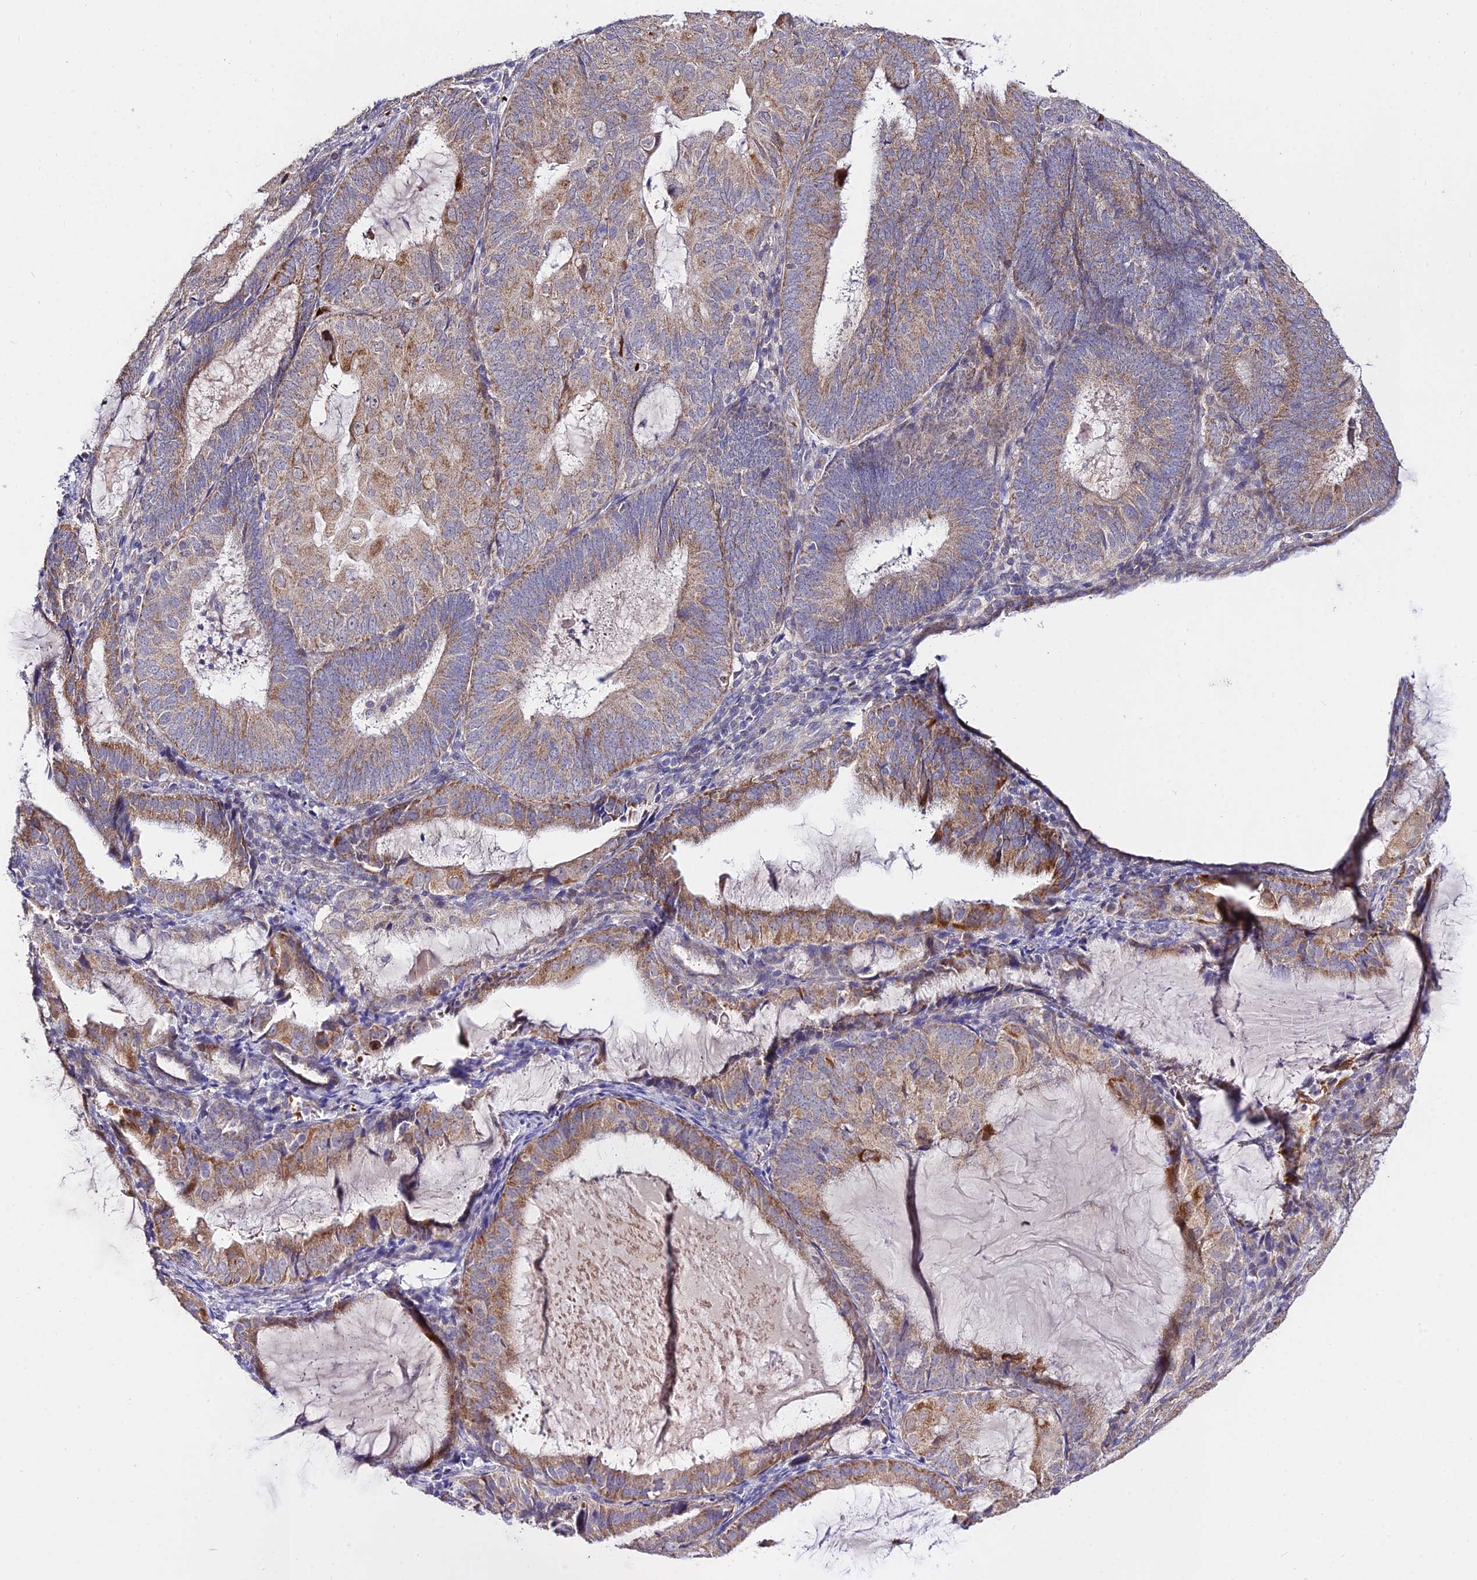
{"staining": {"intensity": "moderate", "quantity": "25%-75%", "location": "cytoplasmic/membranous"}, "tissue": "endometrial cancer", "cell_type": "Tumor cells", "image_type": "cancer", "snomed": [{"axis": "morphology", "description": "Adenocarcinoma, NOS"}, {"axis": "topography", "description": "Endometrium"}], "caption": "Immunohistochemical staining of human endometrial adenocarcinoma exhibits medium levels of moderate cytoplasmic/membranous positivity in approximately 25%-75% of tumor cells.", "gene": "WDR5B", "patient": {"sex": "female", "age": 81}}